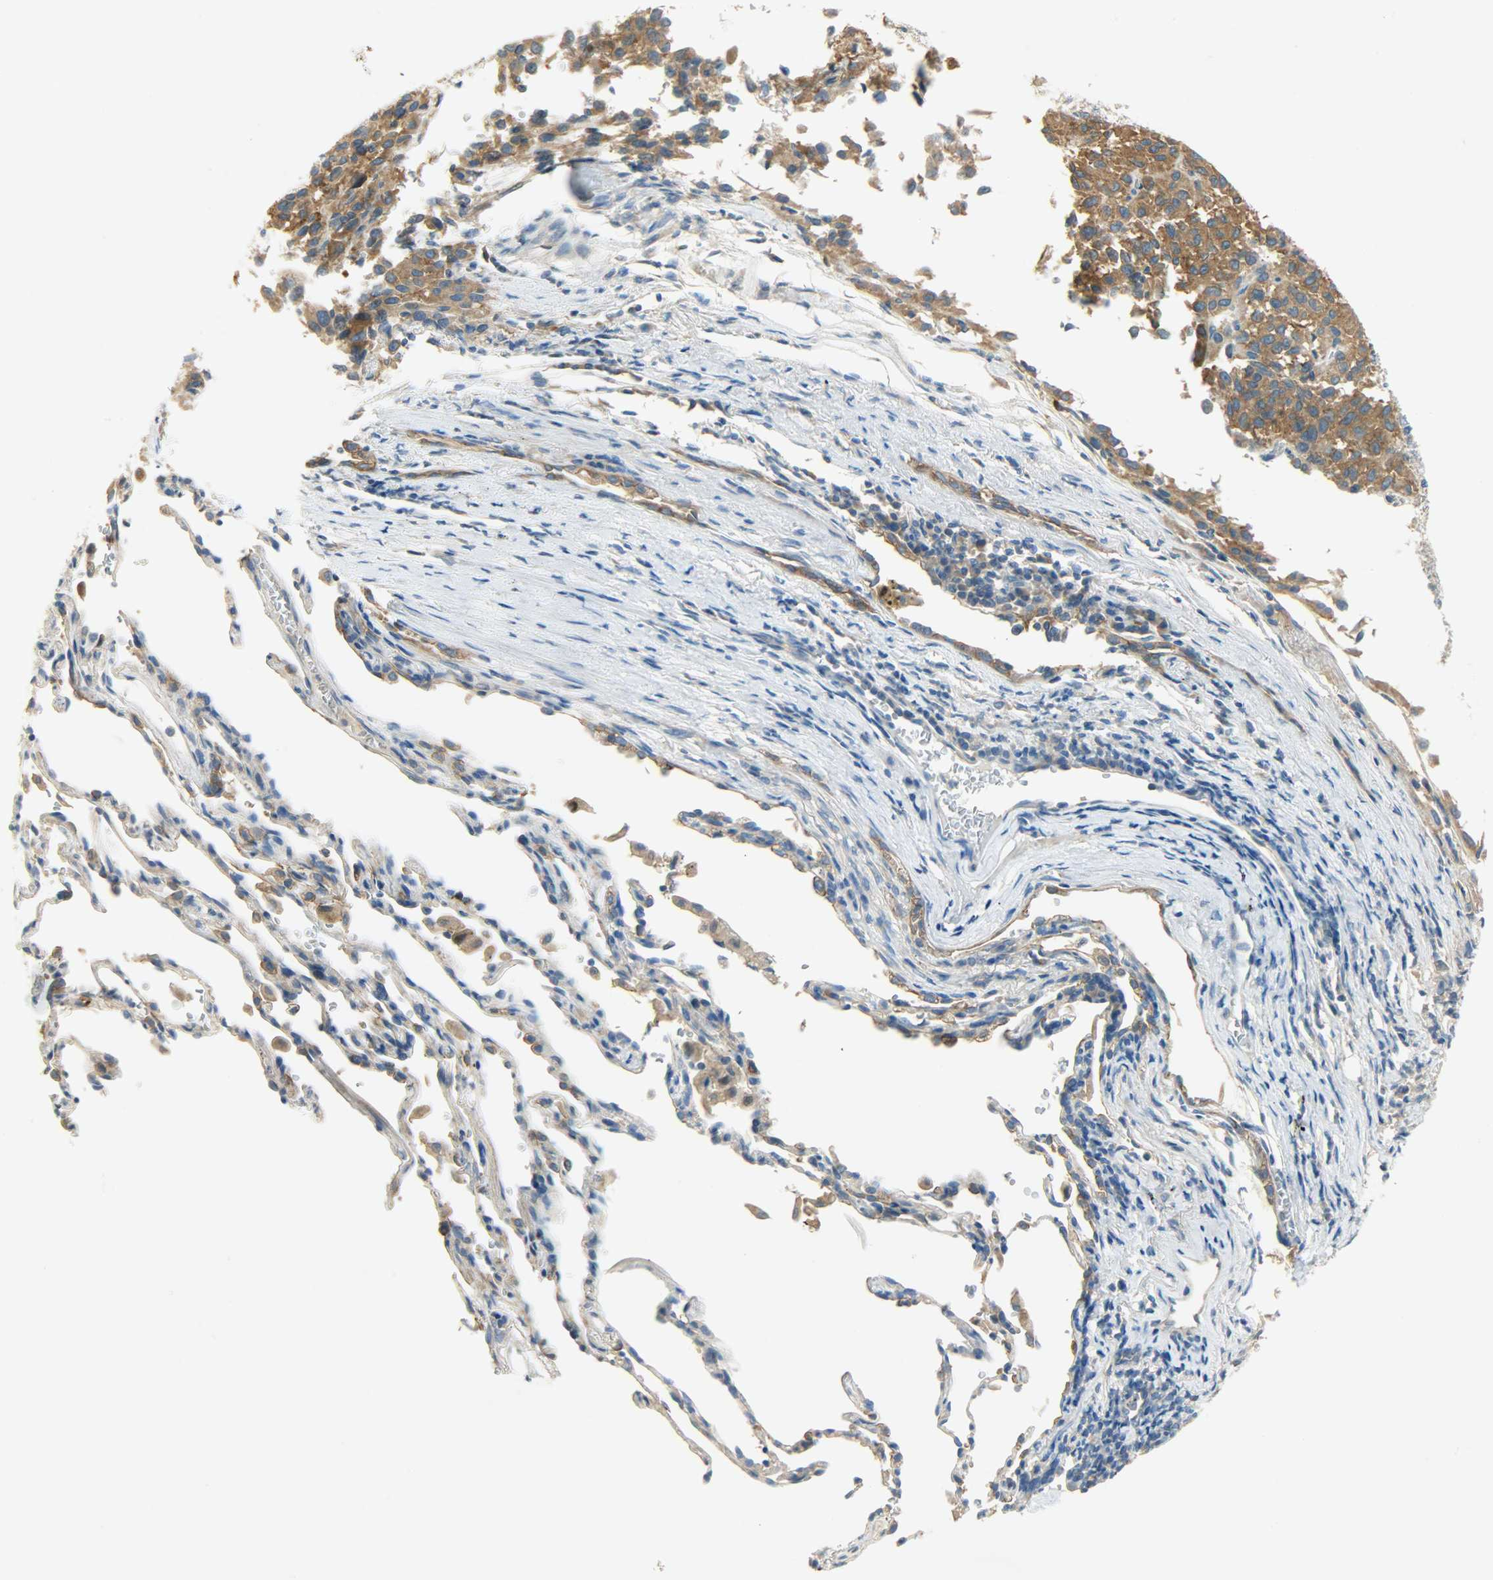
{"staining": {"intensity": "strong", "quantity": ">75%", "location": "cytoplasmic/membranous"}, "tissue": "melanoma", "cell_type": "Tumor cells", "image_type": "cancer", "snomed": [{"axis": "morphology", "description": "Malignant melanoma, Metastatic site"}, {"axis": "topography", "description": "Lung"}], "caption": "Immunohistochemical staining of human melanoma demonstrates high levels of strong cytoplasmic/membranous protein staining in approximately >75% of tumor cells.", "gene": "DSG2", "patient": {"sex": "male", "age": 64}}